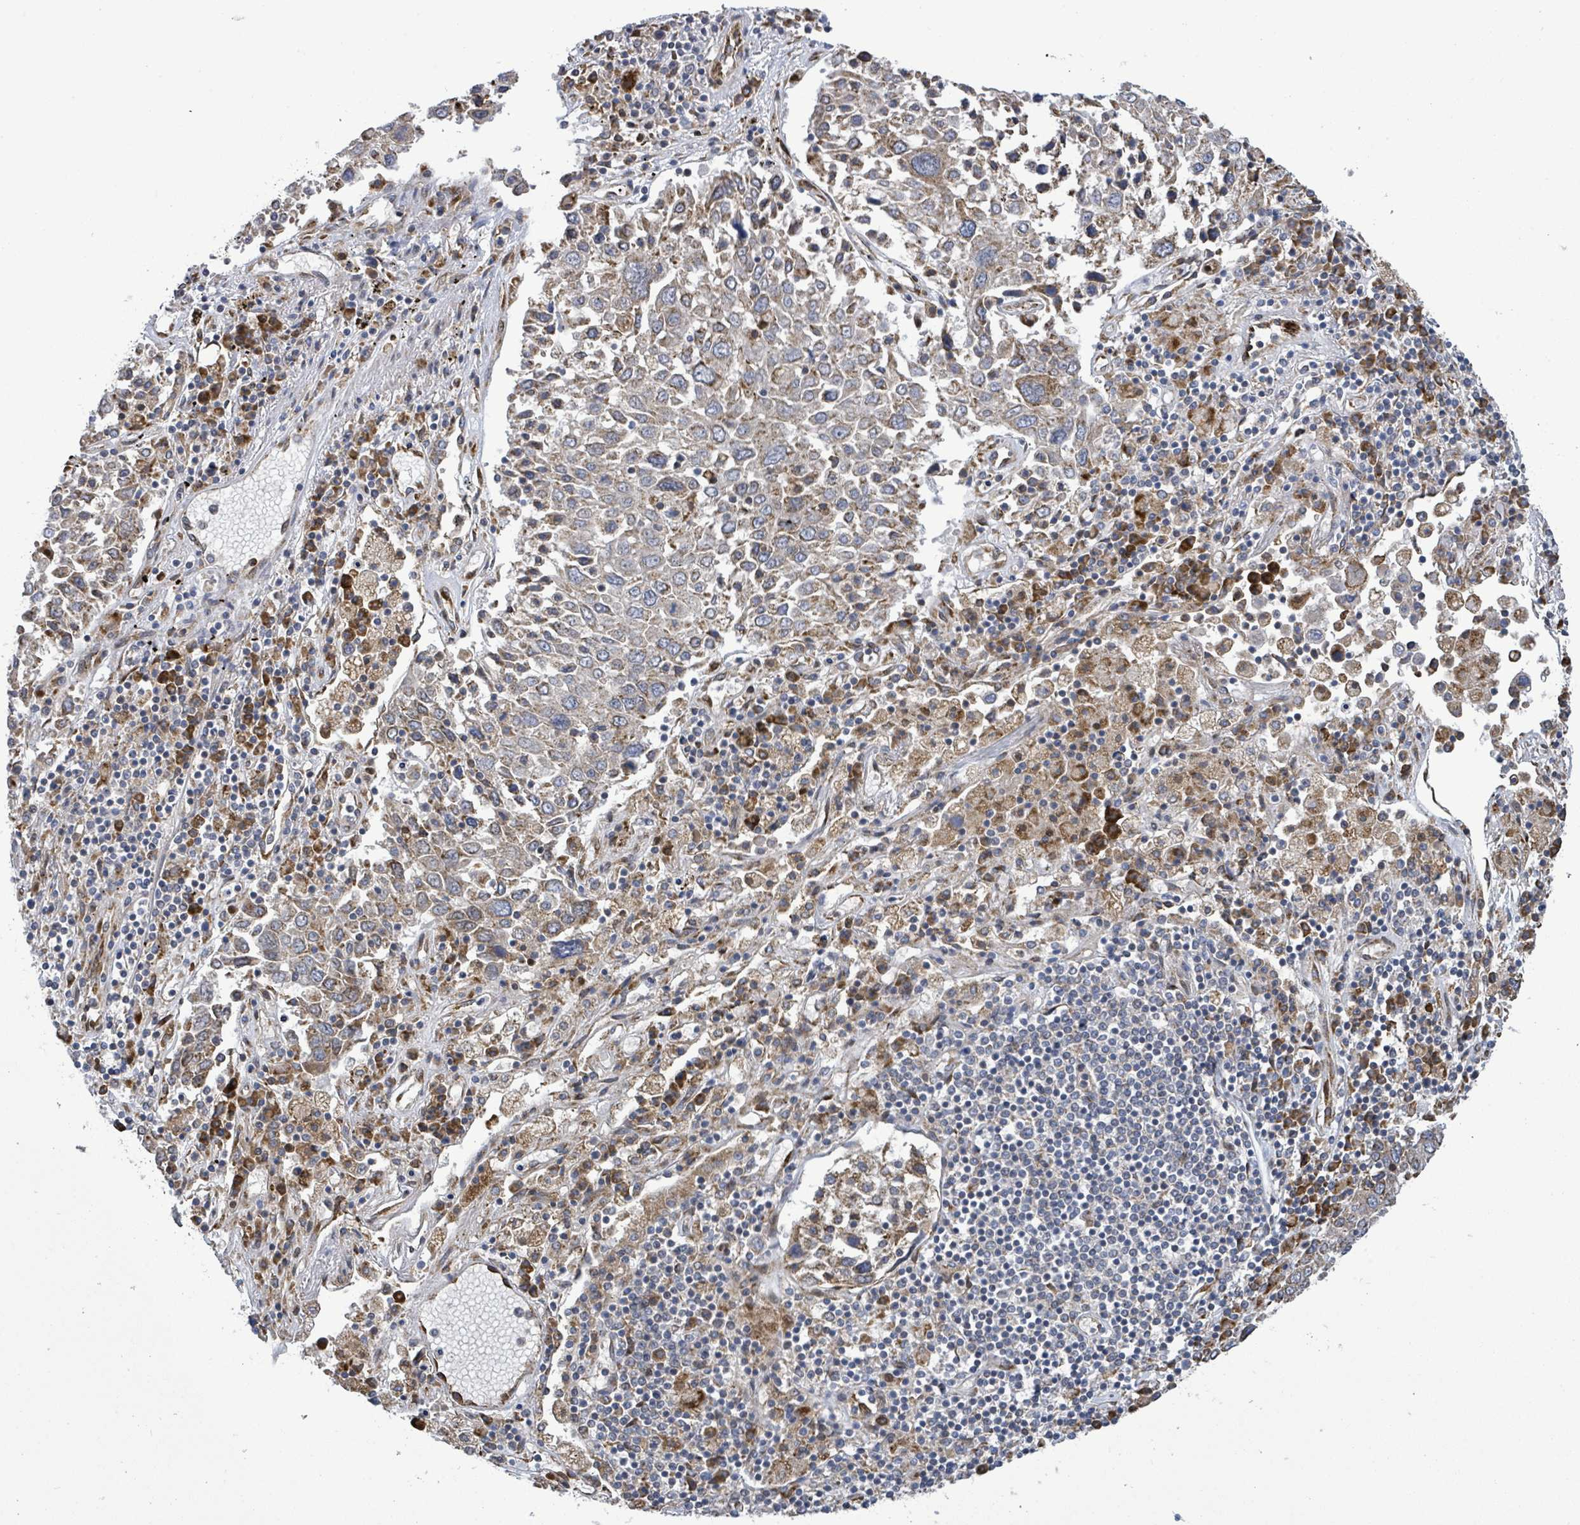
{"staining": {"intensity": "weak", "quantity": "<25%", "location": "cytoplasmic/membranous"}, "tissue": "lung cancer", "cell_type": "Tumor cells", "image_type": "cancer", "snomed": [{"axis": "morphology", "description": "Squamous cell carcinoma, NOS"}, {"axis": "topography", "description": "Lung"}], "caption": "This photomicrograph is of squamous cell carcinoma (lung) stained with immunohistochemistry to label a protein in brown with the nuclei are counter-stained blue. There is no expression in tumor cells. Nuclei are stained in blue.", "gene": "NOMO1", "patient": {"sex": "male", "age": 65}}